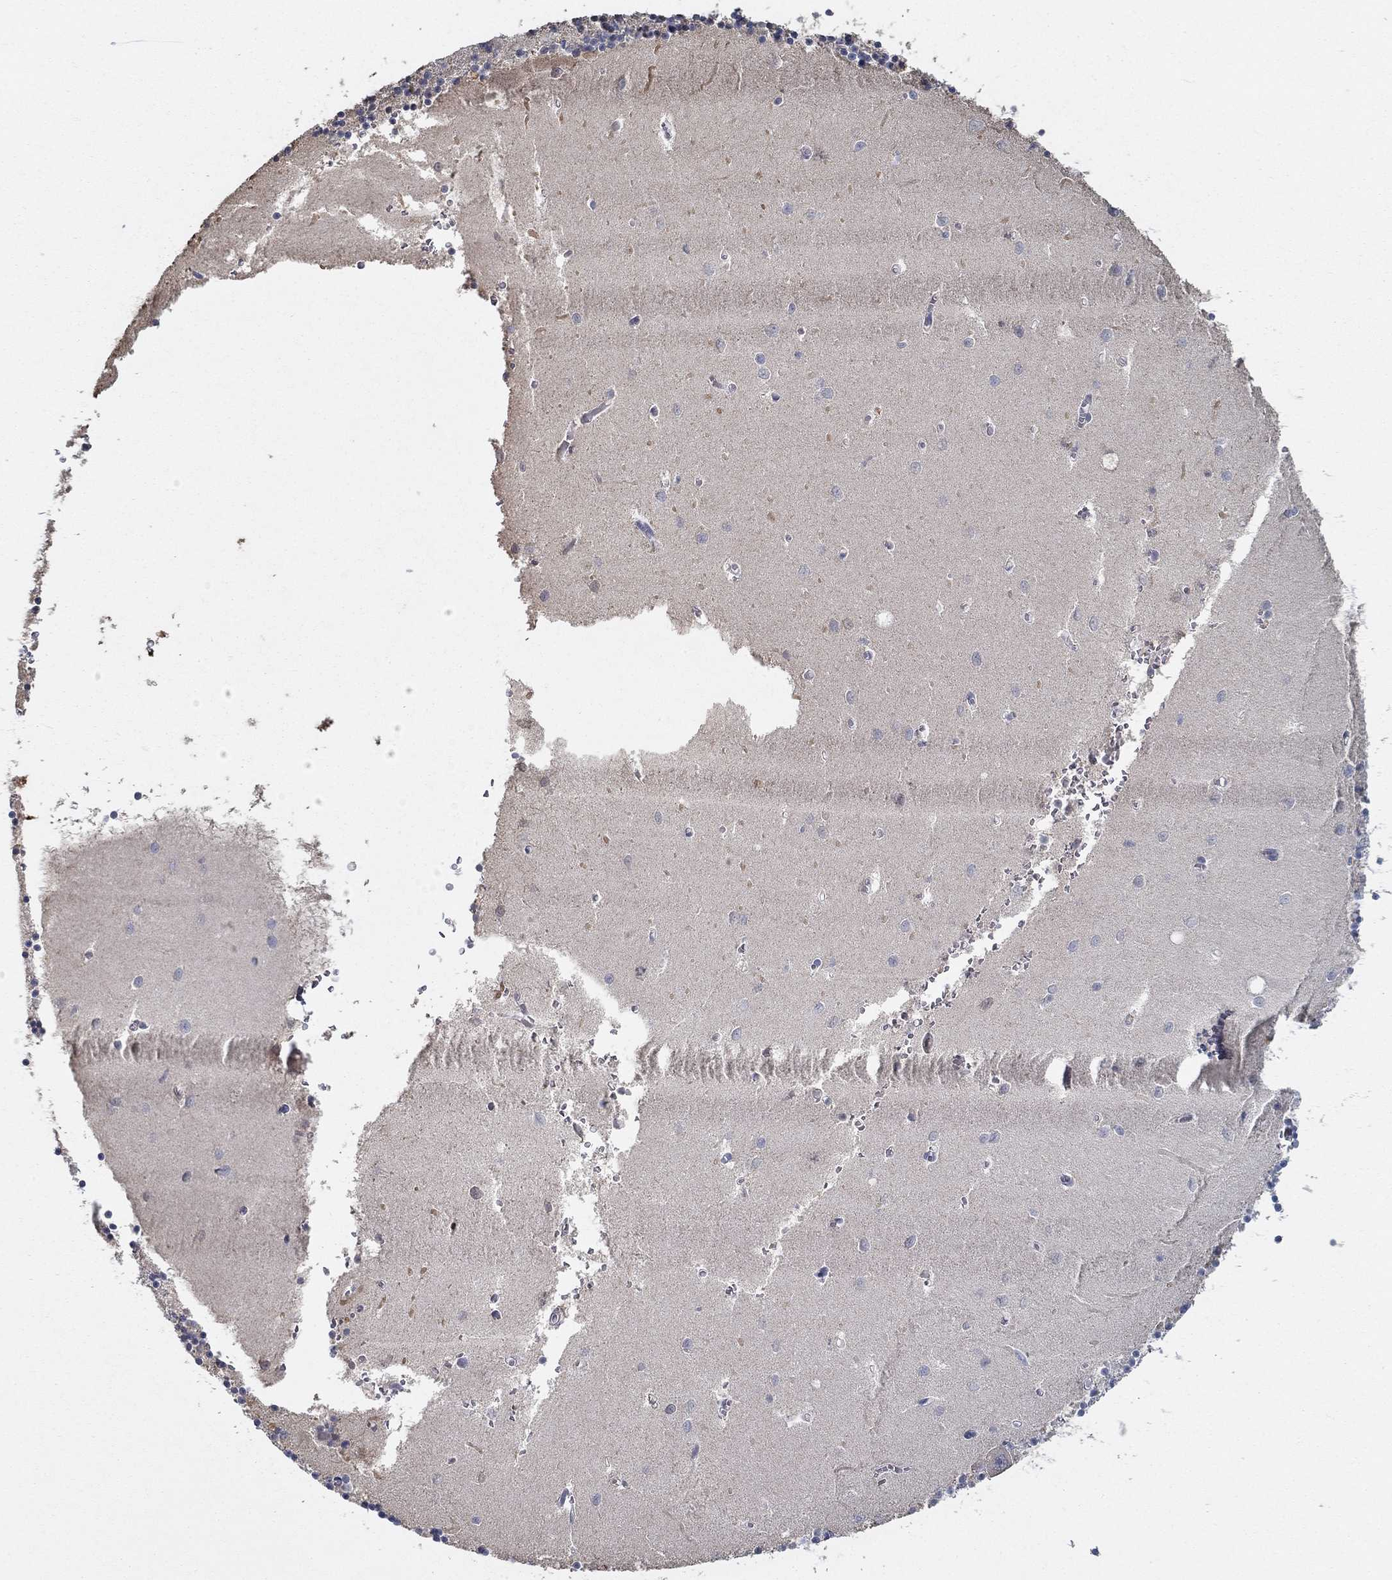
{"staining": {"intensity": "negative", "quantity": "none", "location": "none"}, "tissue": "cerebellum", "cell_type": "Cells in granular layer", "image_type": "normal", "snomed": [{"axis": "morphology", "description": "Normal tissue, NOS"}, {"axis": "topography", "description": "Cerebellum"}], "caption": "This is a micrograph of immunohistochemistry (IHC) staining of benign cerebellum, which shows no positivity in cells in granular layer. The staining was performed using DAB to visualize the protein expression in brown, while the nuclei were stained in blue with hematoxylin (Magnification: 20x).", "gene": "IL10", "patient": {"sex": "female", "age": 64}}